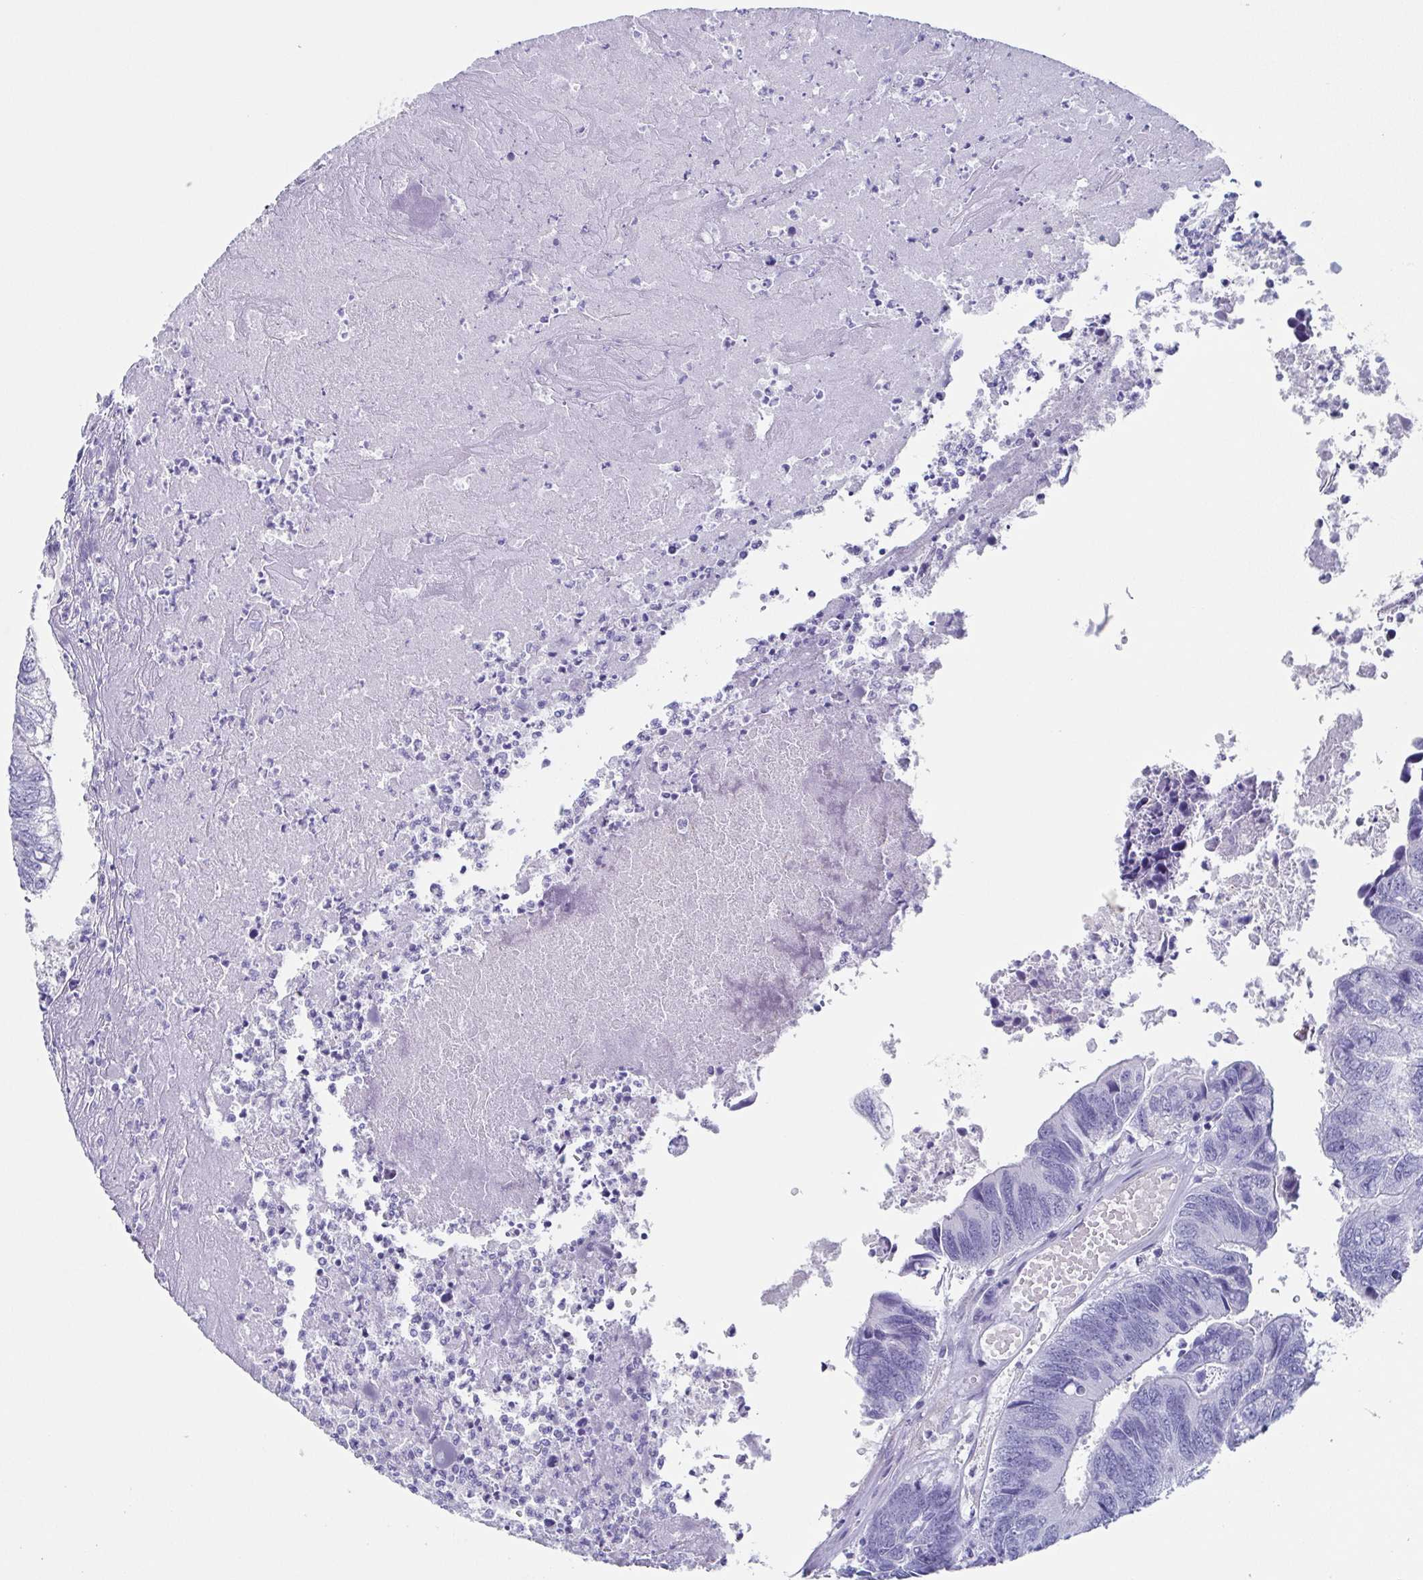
{"staining": {"intensity": "negative", "quantity": "none", "location": "none"}, "tissue": "colorectal cancer", "cell_type": "Tumor cells", "image_type": "cancer", "snomed": [{"axis": "morphology", "description": "Adenocarcinoma, NOS"}, {"axis": "topography", "description": "Colon"}], "caption": "Immunohistochemical staining of human colorectal cancer (adenocarcinoma) demonstrates no significant positivity in tumor cells. (Stains: DAB IHC with hematoxylin counter stain, Microscopy: brightfield microscopy at high magnification).", "gene": "TAGLN3", "patient": {"sex": "female", "age": 67}}